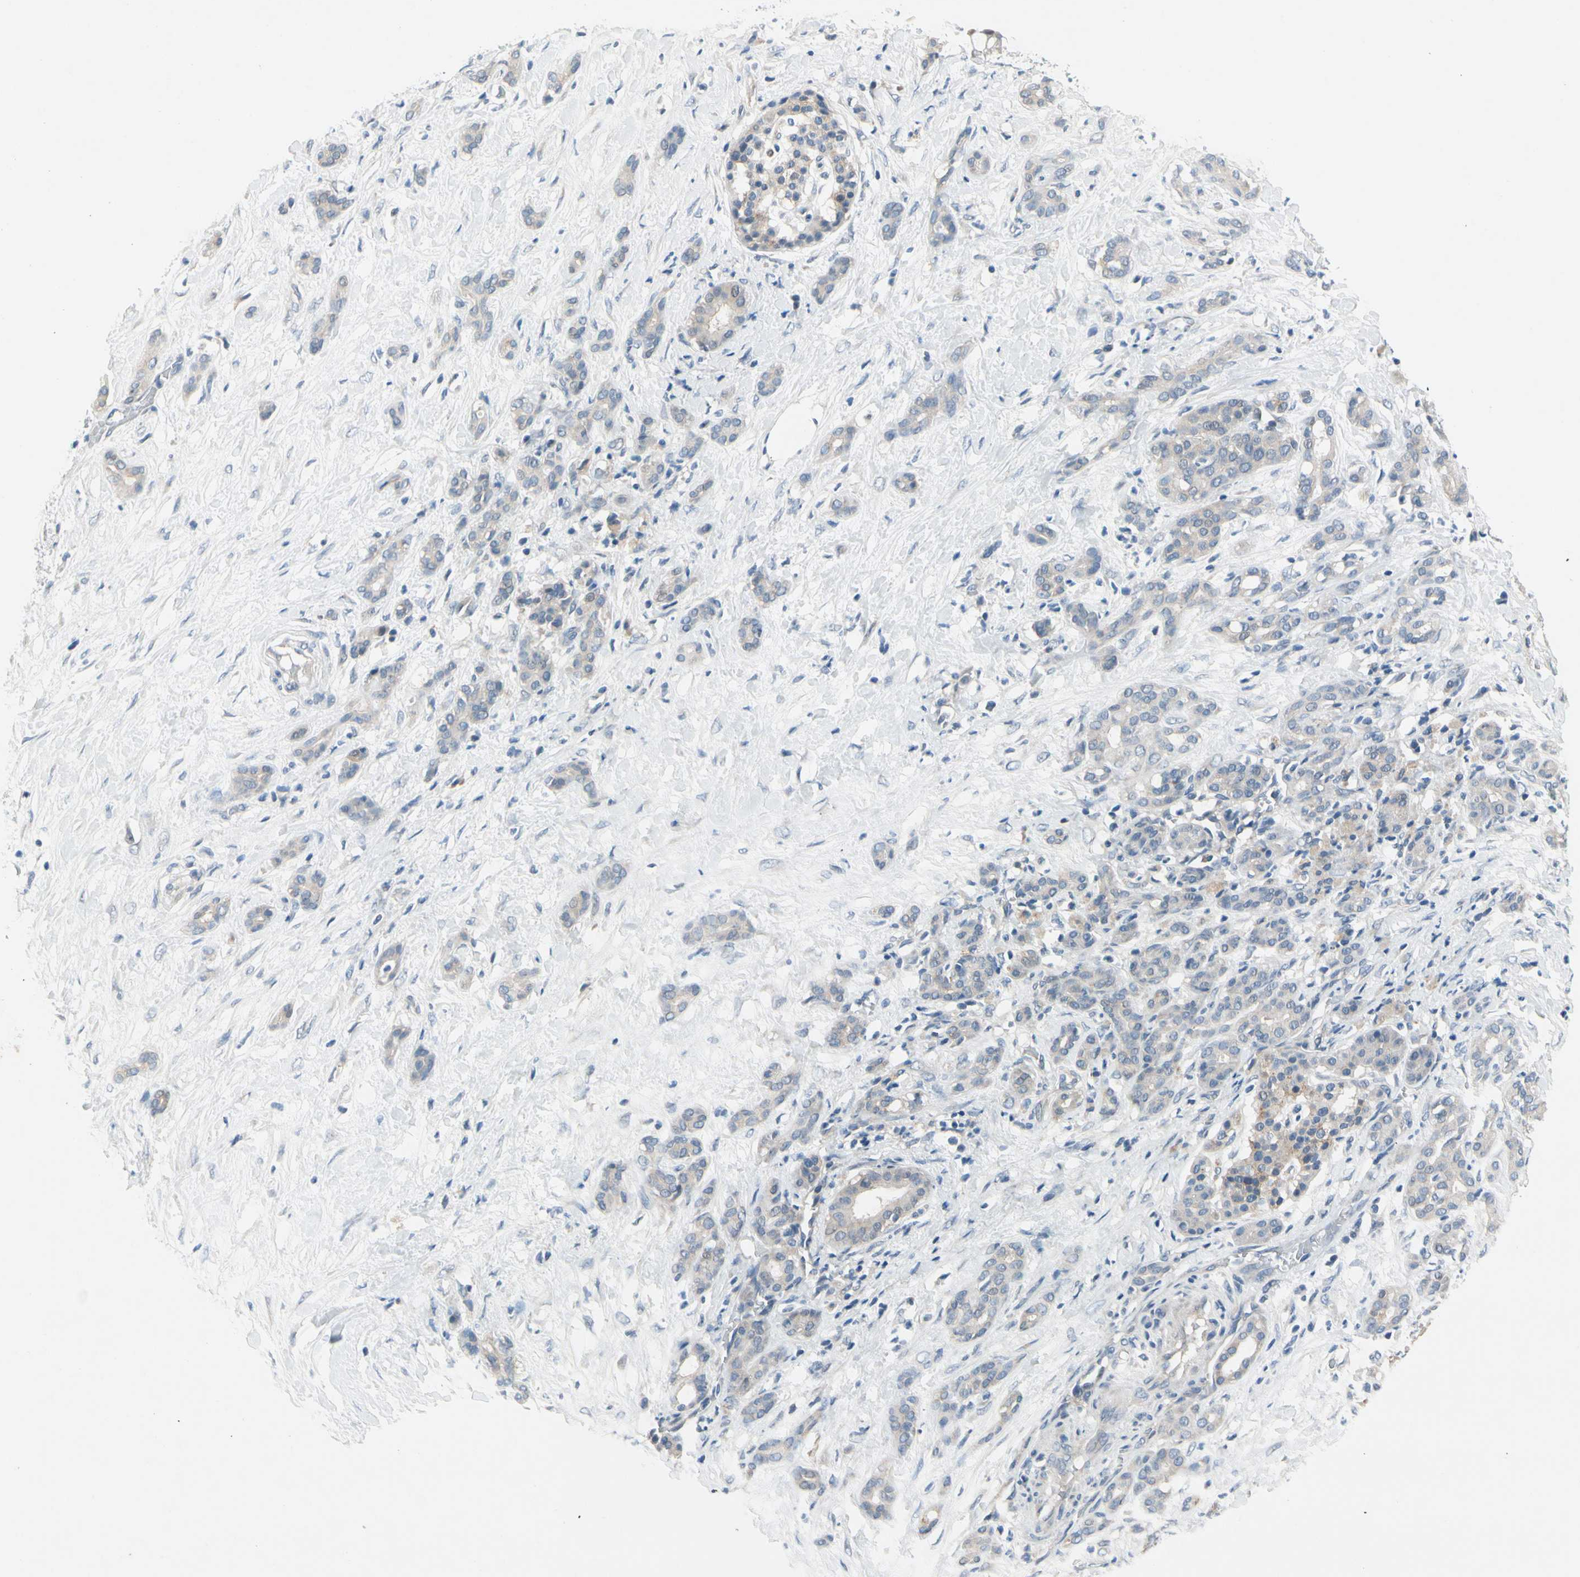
{"staining": {"intensity": "negative", "quantity": "none", "location": "none"}, "tissue": "pancreatic cancer", "cell_type": "Tumor cells", "image_type": "cancer", "snomed": [{"axis": "morphology", "description": "Adenocarcinoma, NOS"}, {"axis": "topography", "description": "Pancreas"}], "caption": "DAB immunohistochemical staining of human pancreatic adenocarcinoma displays no significant expression in tumor cells.", "gene": "SLC27A6", "patient": {"sex": "male", "age": 41}}